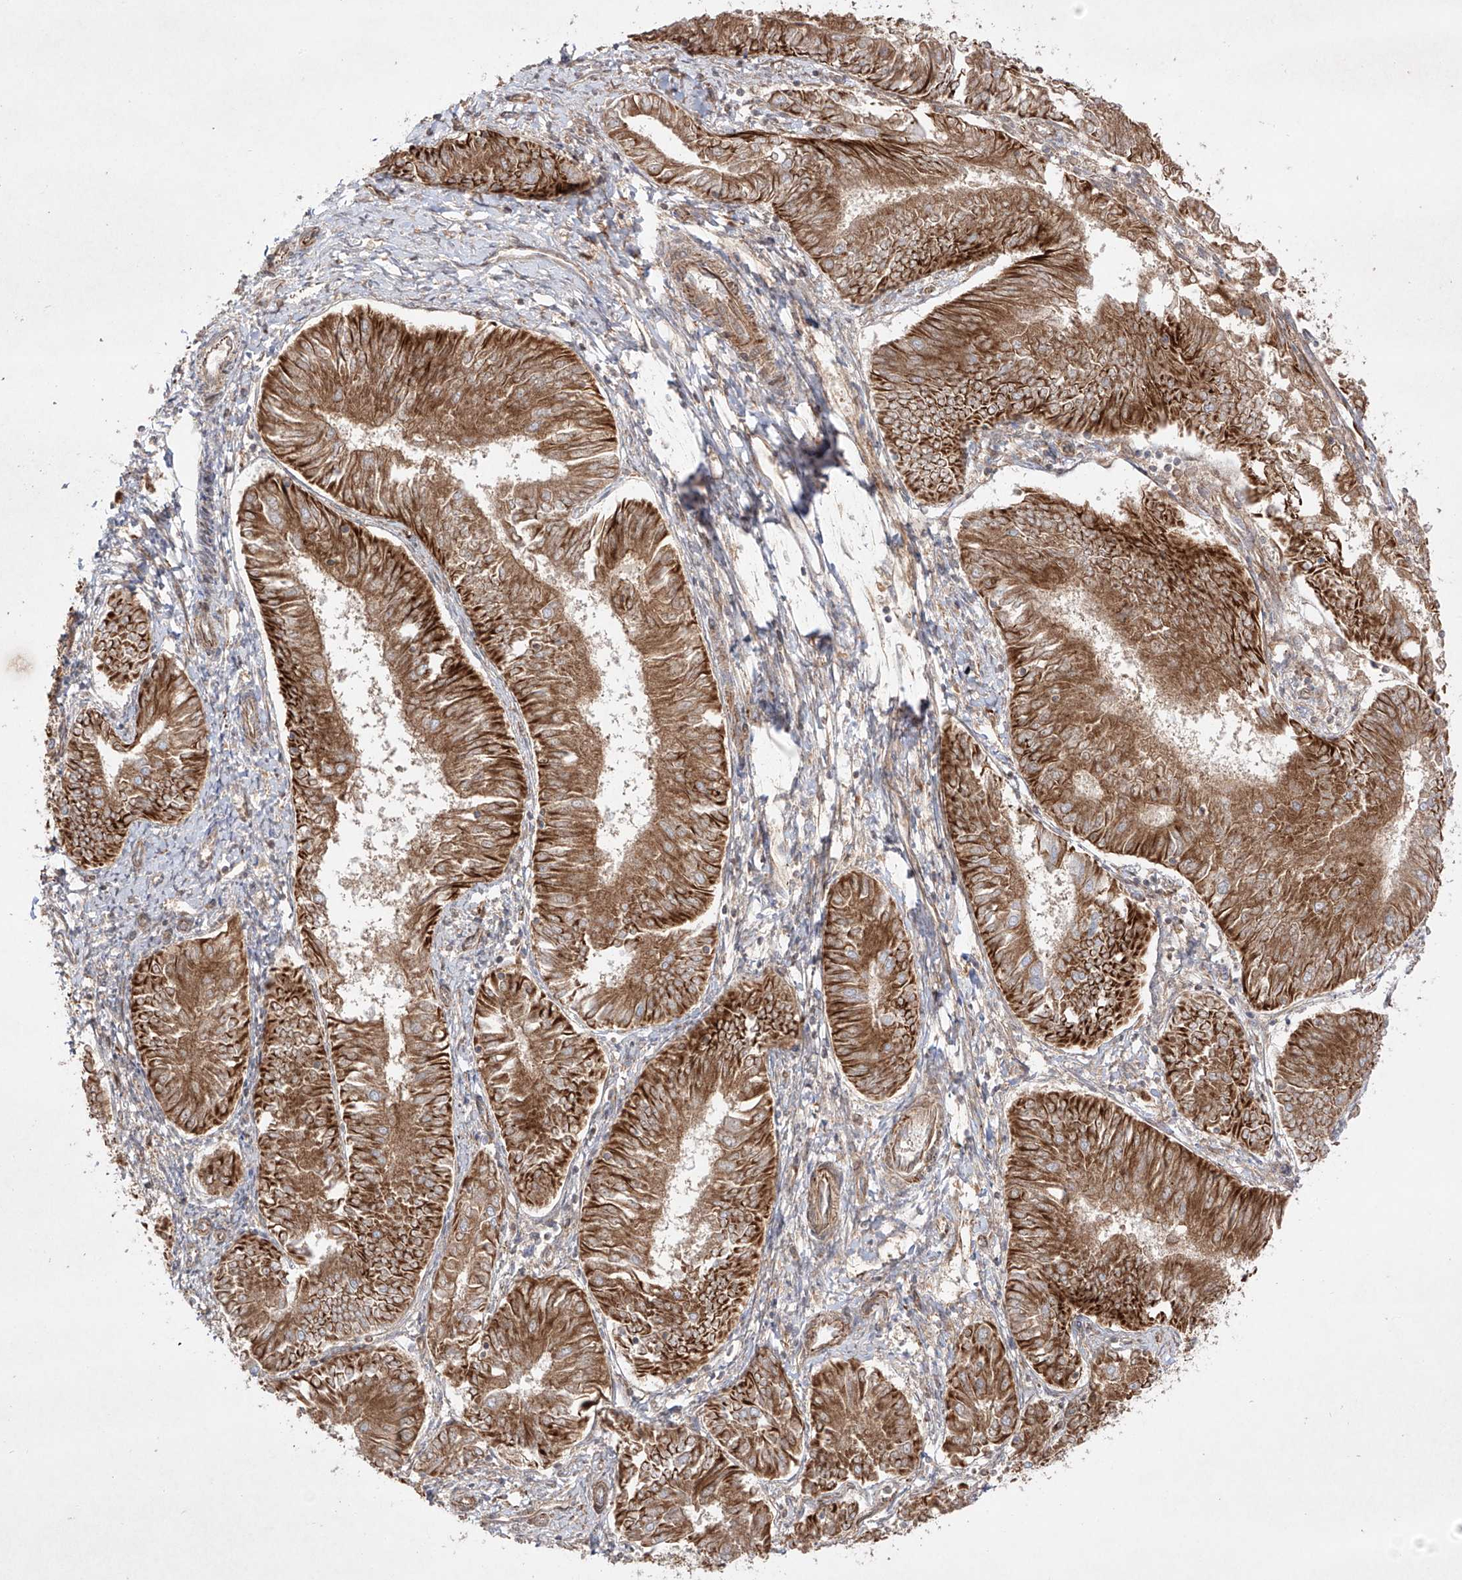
{"staining": {"intensity": "strong", "quantity": ">75%", "location": "cytoplasmic/membranous"}, "tissue": "endometrial cancer", "cell_type": "Tumor cells", "image_type": "cancer", "snomed": [{"axis": "morphology", "description": "Adenocarcinoma, NOS"}, {"axis": "topography", "description": "Endometrium"}], "caption": "Immunohistochemical staining of human adenocarcinoma (endometrial) demonstrates high levels of strong cytoplasmic/membranous protein staining in approximately >75% of tumor cells.", "gene": "YKT6", "patient": {"sex": "female", "age": 58}}